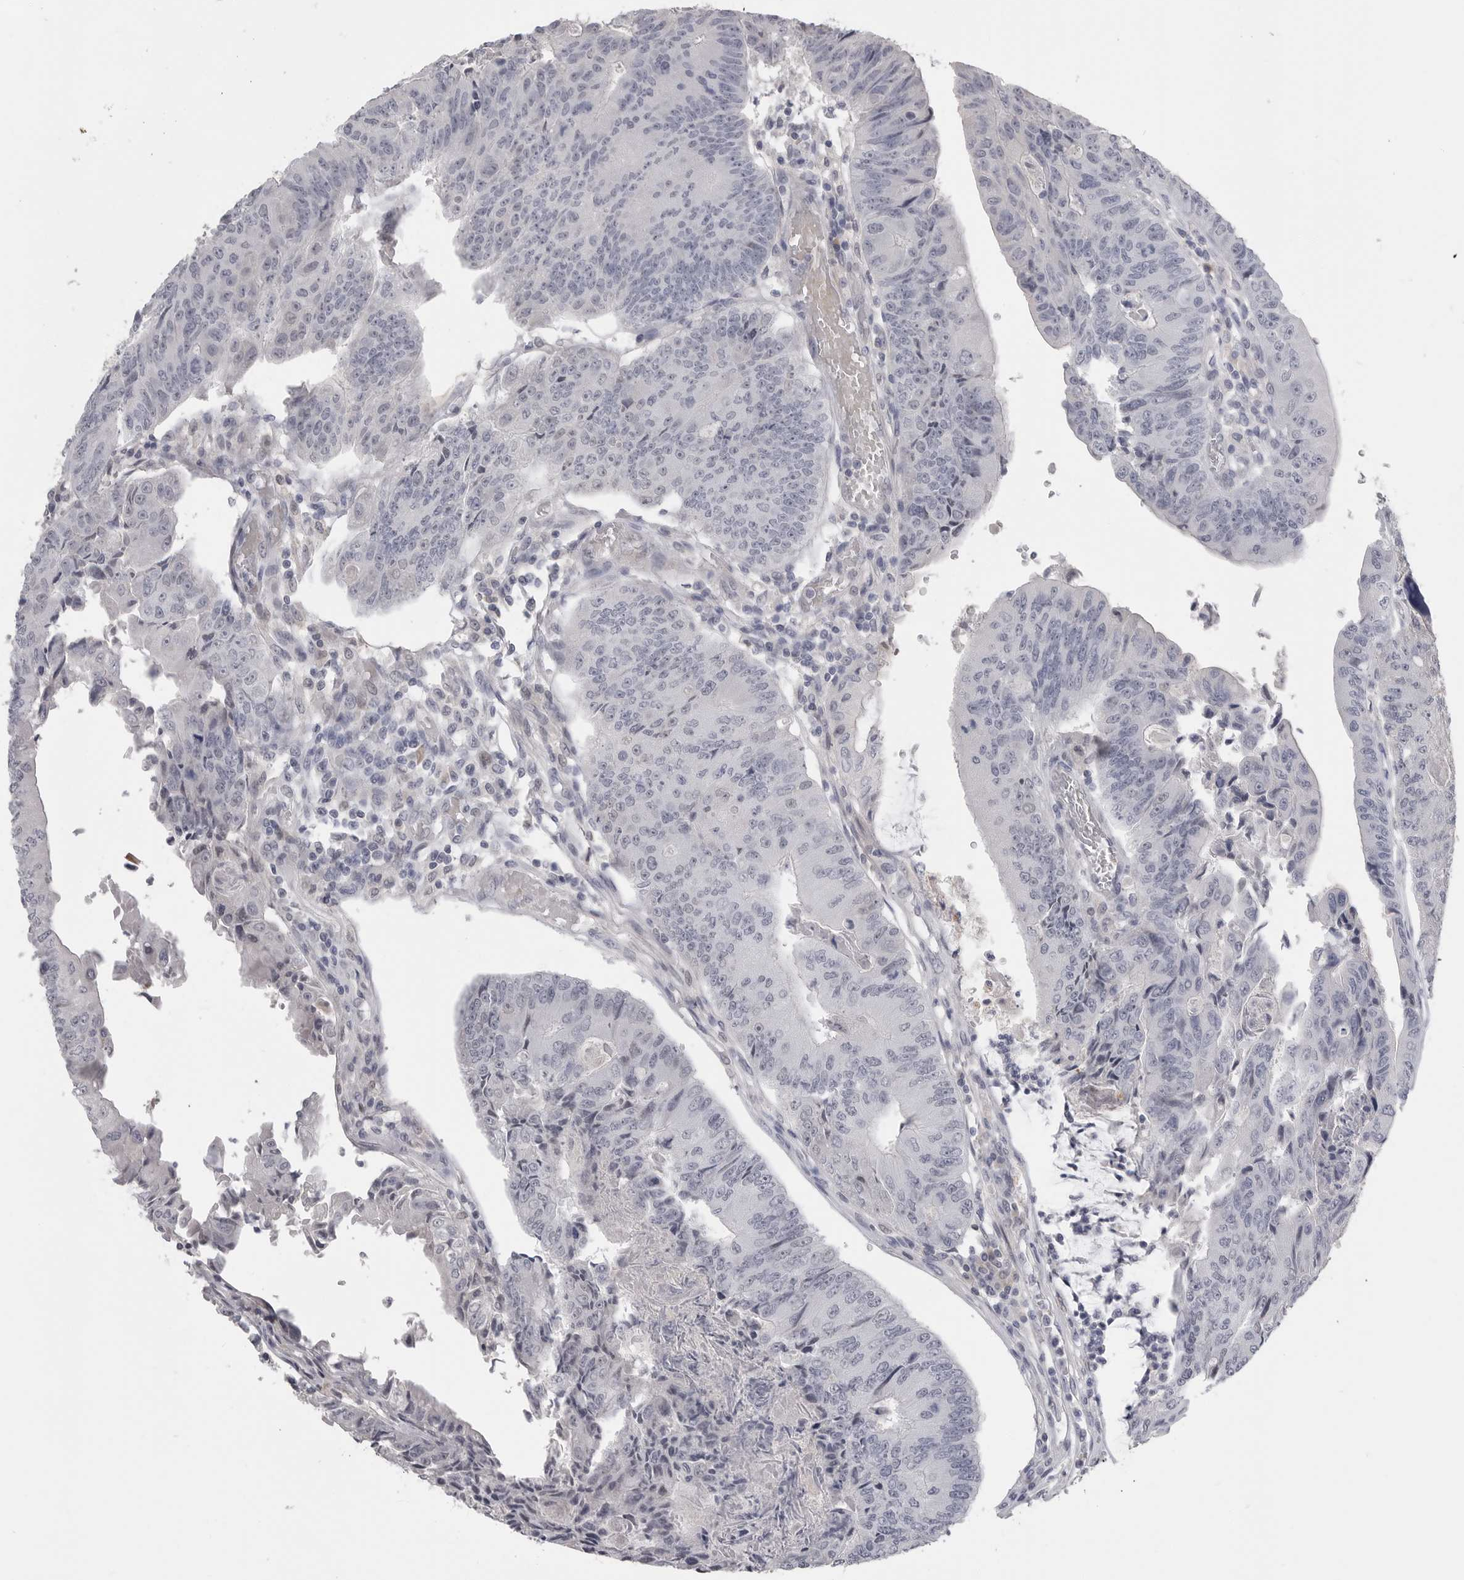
{"staining": {"intensity": "negative", "quantity": "none", "location": "none"}, "tissue": "colorectal cancer", "cell_type": "Tumor cells", "image_type": "cancer", "snomed": [{"axis": "morphology", "description": "Adenocarcinoma, NOS"}, {"axis": "topography", "description": "Colon"}], "caption": "High power microscopy photomicrograph of an immunohistochemistry histopathology image of colorectal cancer, revealing no significant expression in tumor cells.", "gene": "PLEKHF1", "patient": {"sex": "female", "age": 67}}